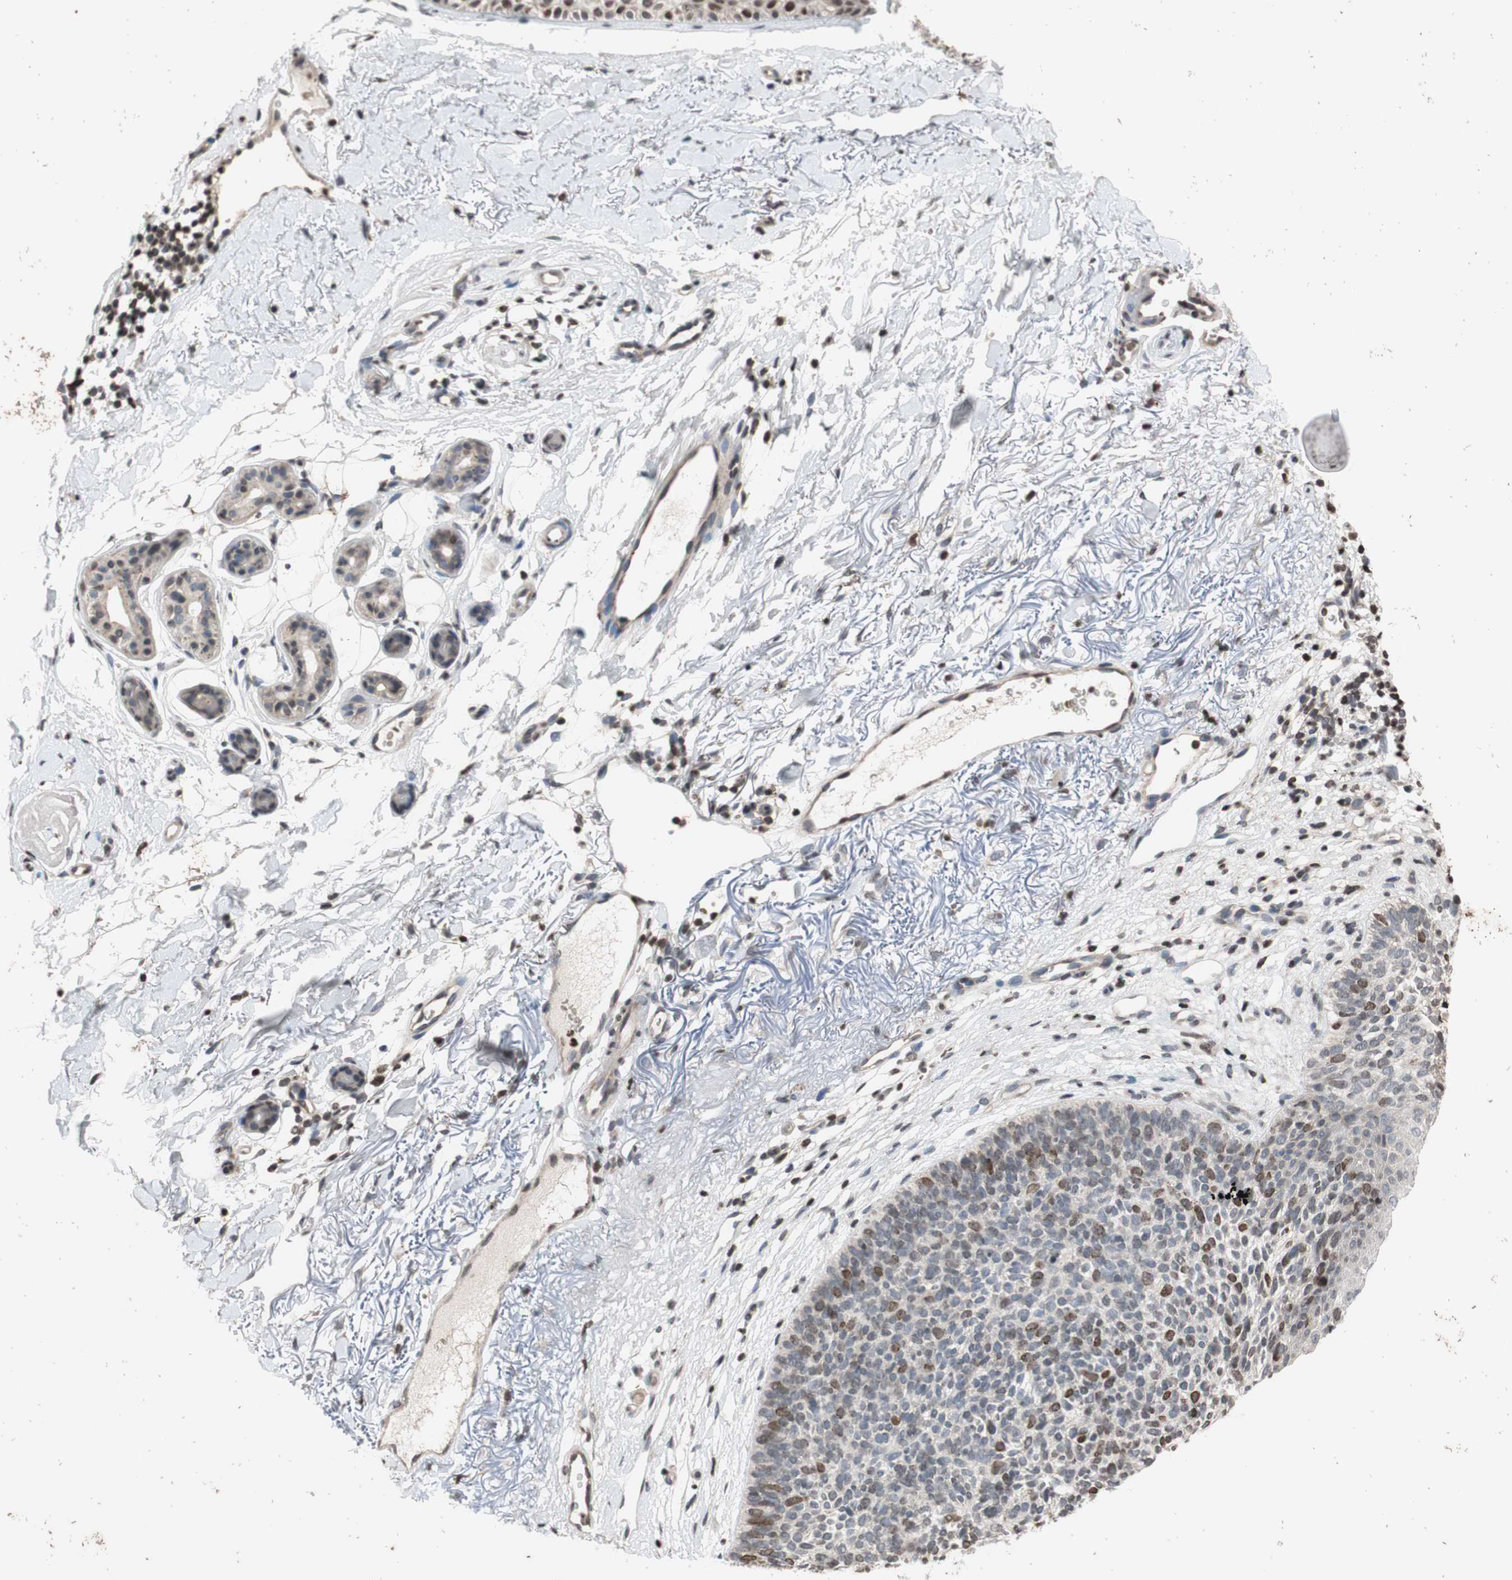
{"staining": {"intensity": "moderate", "quantity": "<25%", "location": "nuclear"}, "tissue": "skin cancer", "cell_type": "Tumor cells", "image_type": "cancer", "snomed": [{"axis": "morphology", "description": "Basal cell carcinoma"}, {"axis": "topography", "description": "Skin"}], "caption": "Skin cancer was stained to show a protein in brown. There is low levels of moderate nuclear staining in approximately <25% of tumor cells.", "gene": "MCM6", "patient": {"sex": "female", "age": 70}}